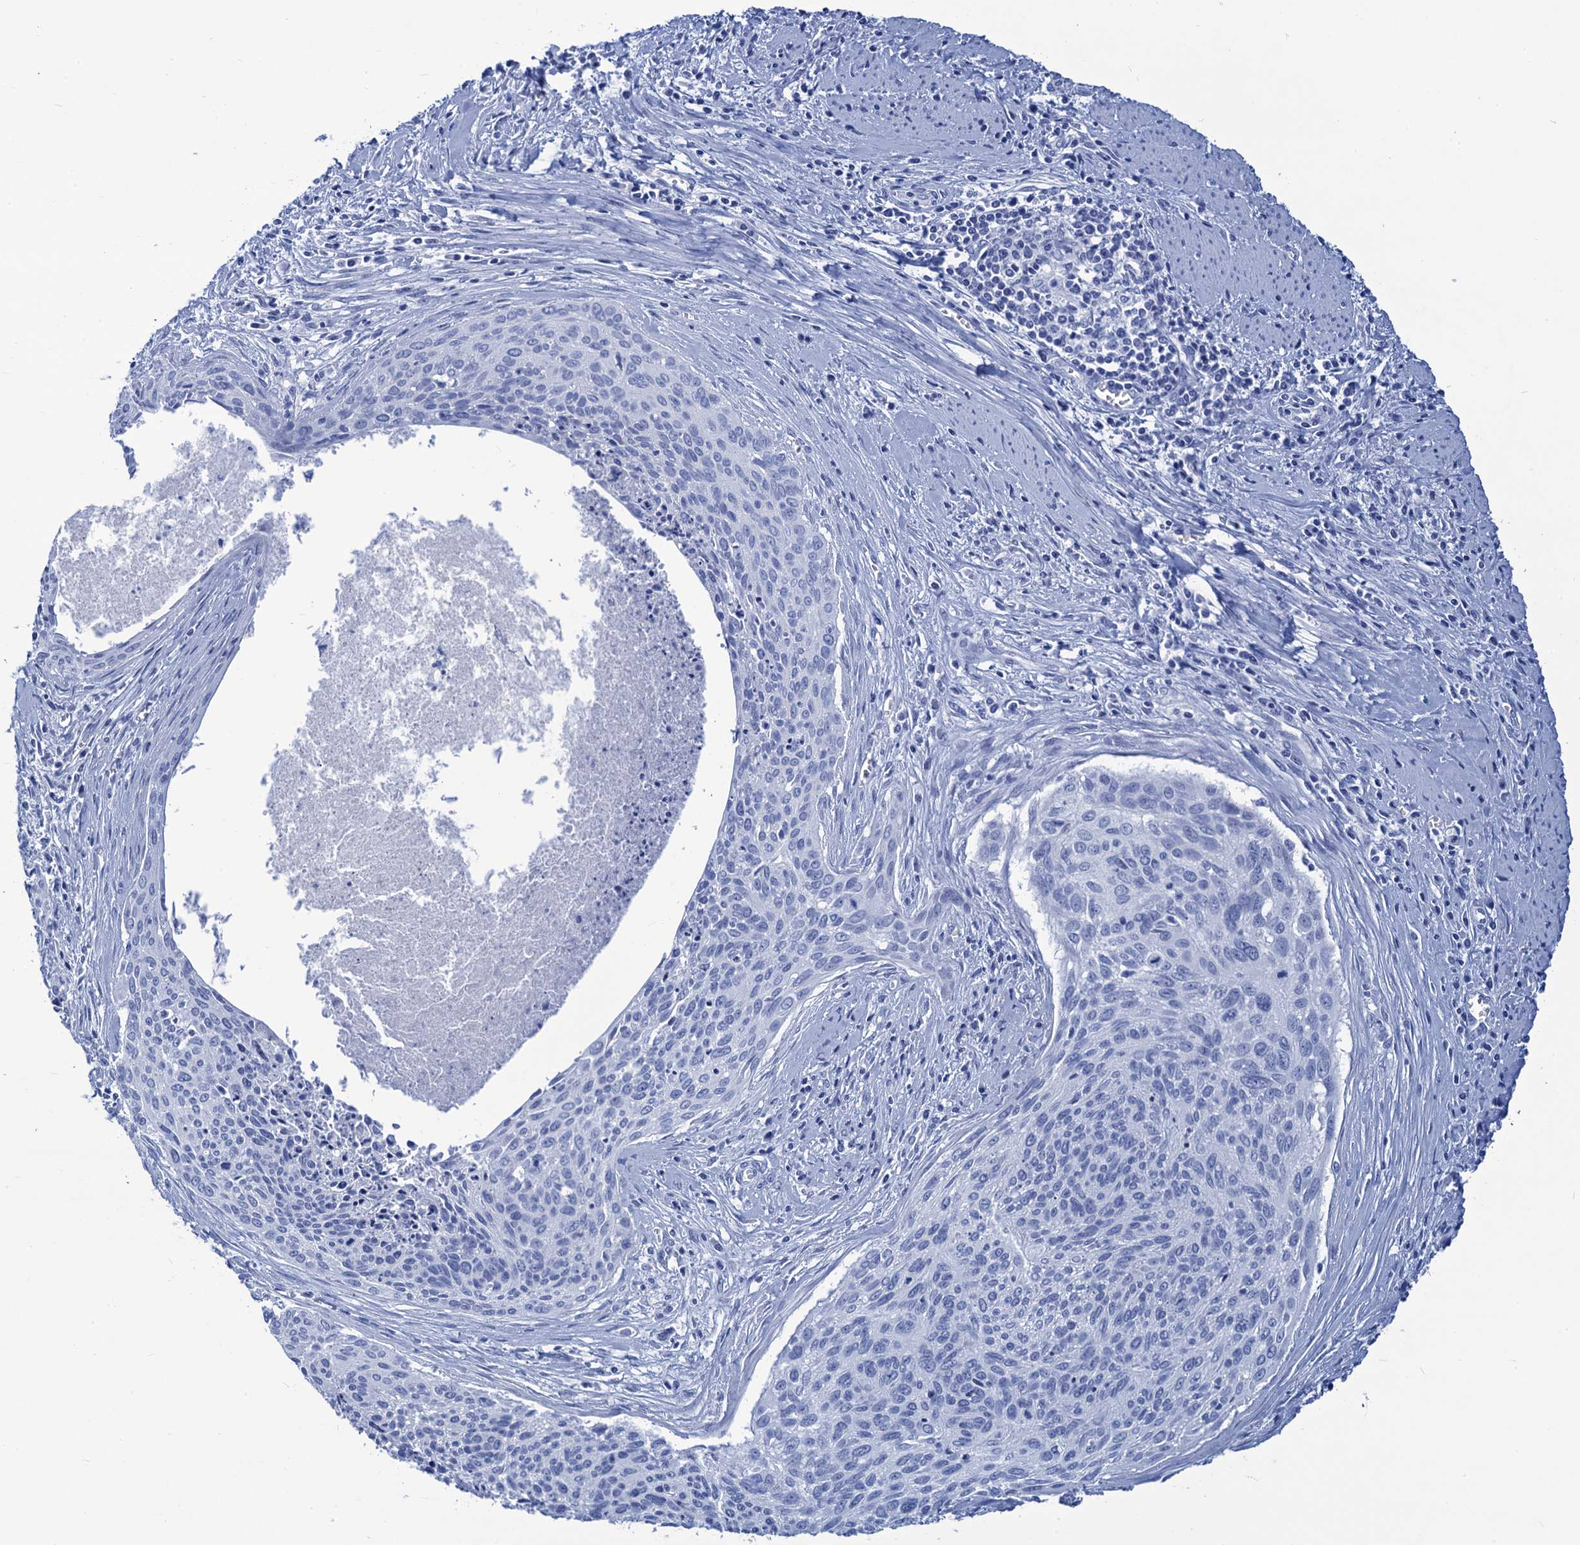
{"staining": {"intensity": "negative", "quantity": "none", "location": "none"}, "tissue": "cervical cancer", "cell_type": "Tumor cells", "image_type": "cancer", "snomed": [{"axis": "morphology", "description": "Squamous cell carcinoma, NOS"}, {"axis": "topography", "description": "Cervix"}], "caption": "Micrograph shows no significant protein staining in tumor cells of cervical cancer (squamous cell carcinoma). (DAB (3,3'-diaminobenzidine) IHC with hematoxylin counter stain).", "gene": "CABYR", "patient": {"sex": "female", "age": 55}}